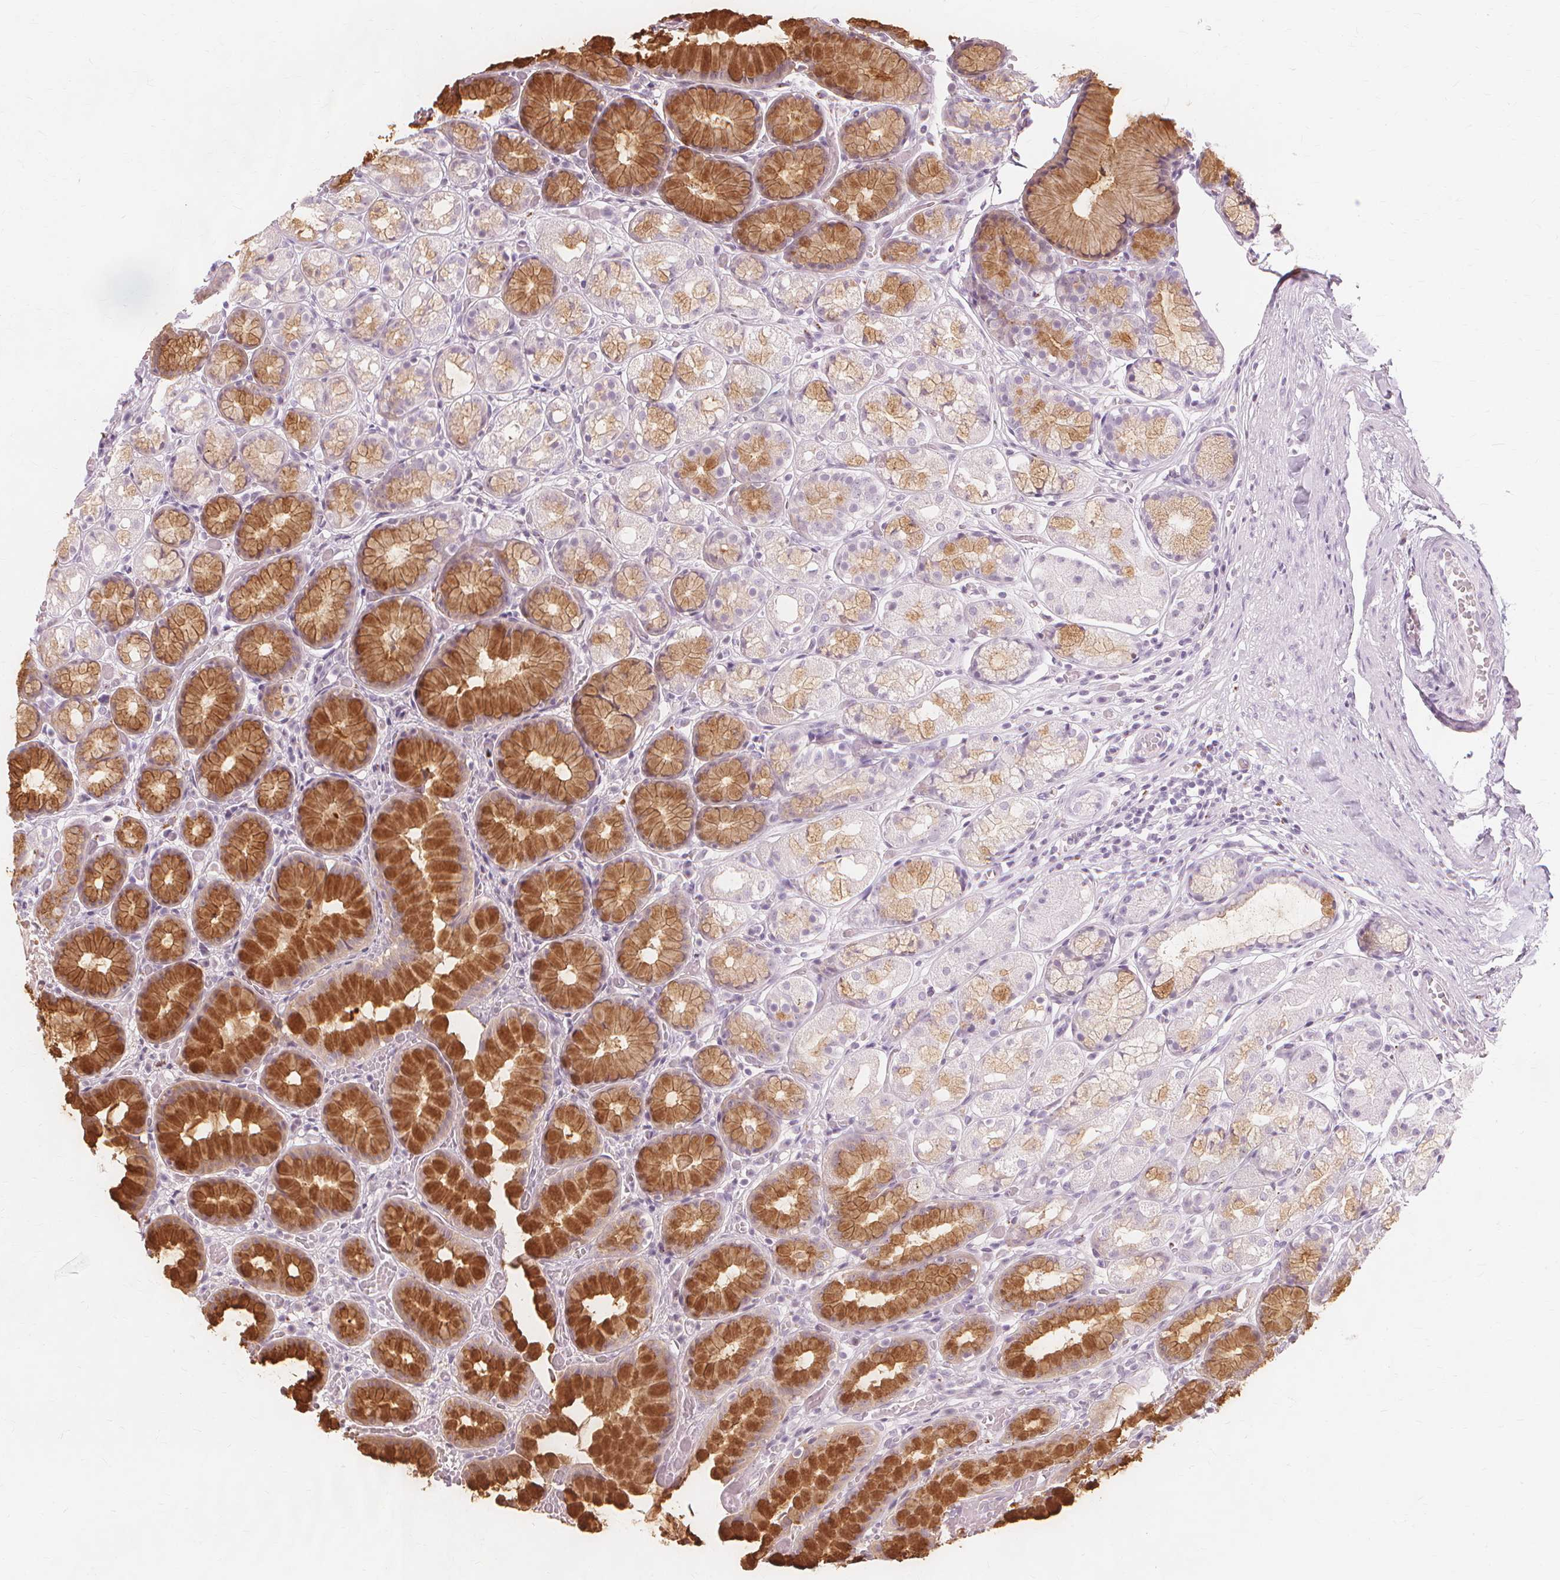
{"staining": {"intensity": "strong", "quantity": "25%-75%", "location": "cytoplasmic/membranous"}, "tissue": "stomach", "cell_type": "Glandular cells", "image_type": "normal", "snomed": [{"axis": "morphology", "description": "Normal tissue, NOS"}, {"axis": "topography", "description": "Smooth muscle"}, {"axis": "topography", "description": "Stomach"}], "caption": "Protein analysis of benign stomach demonstrates strong cytoplasmic/membranous positivity in about 25%-75% of glandular cells.", "gene": "TFF1", "patient": {"sex": "male", "age": 70}}